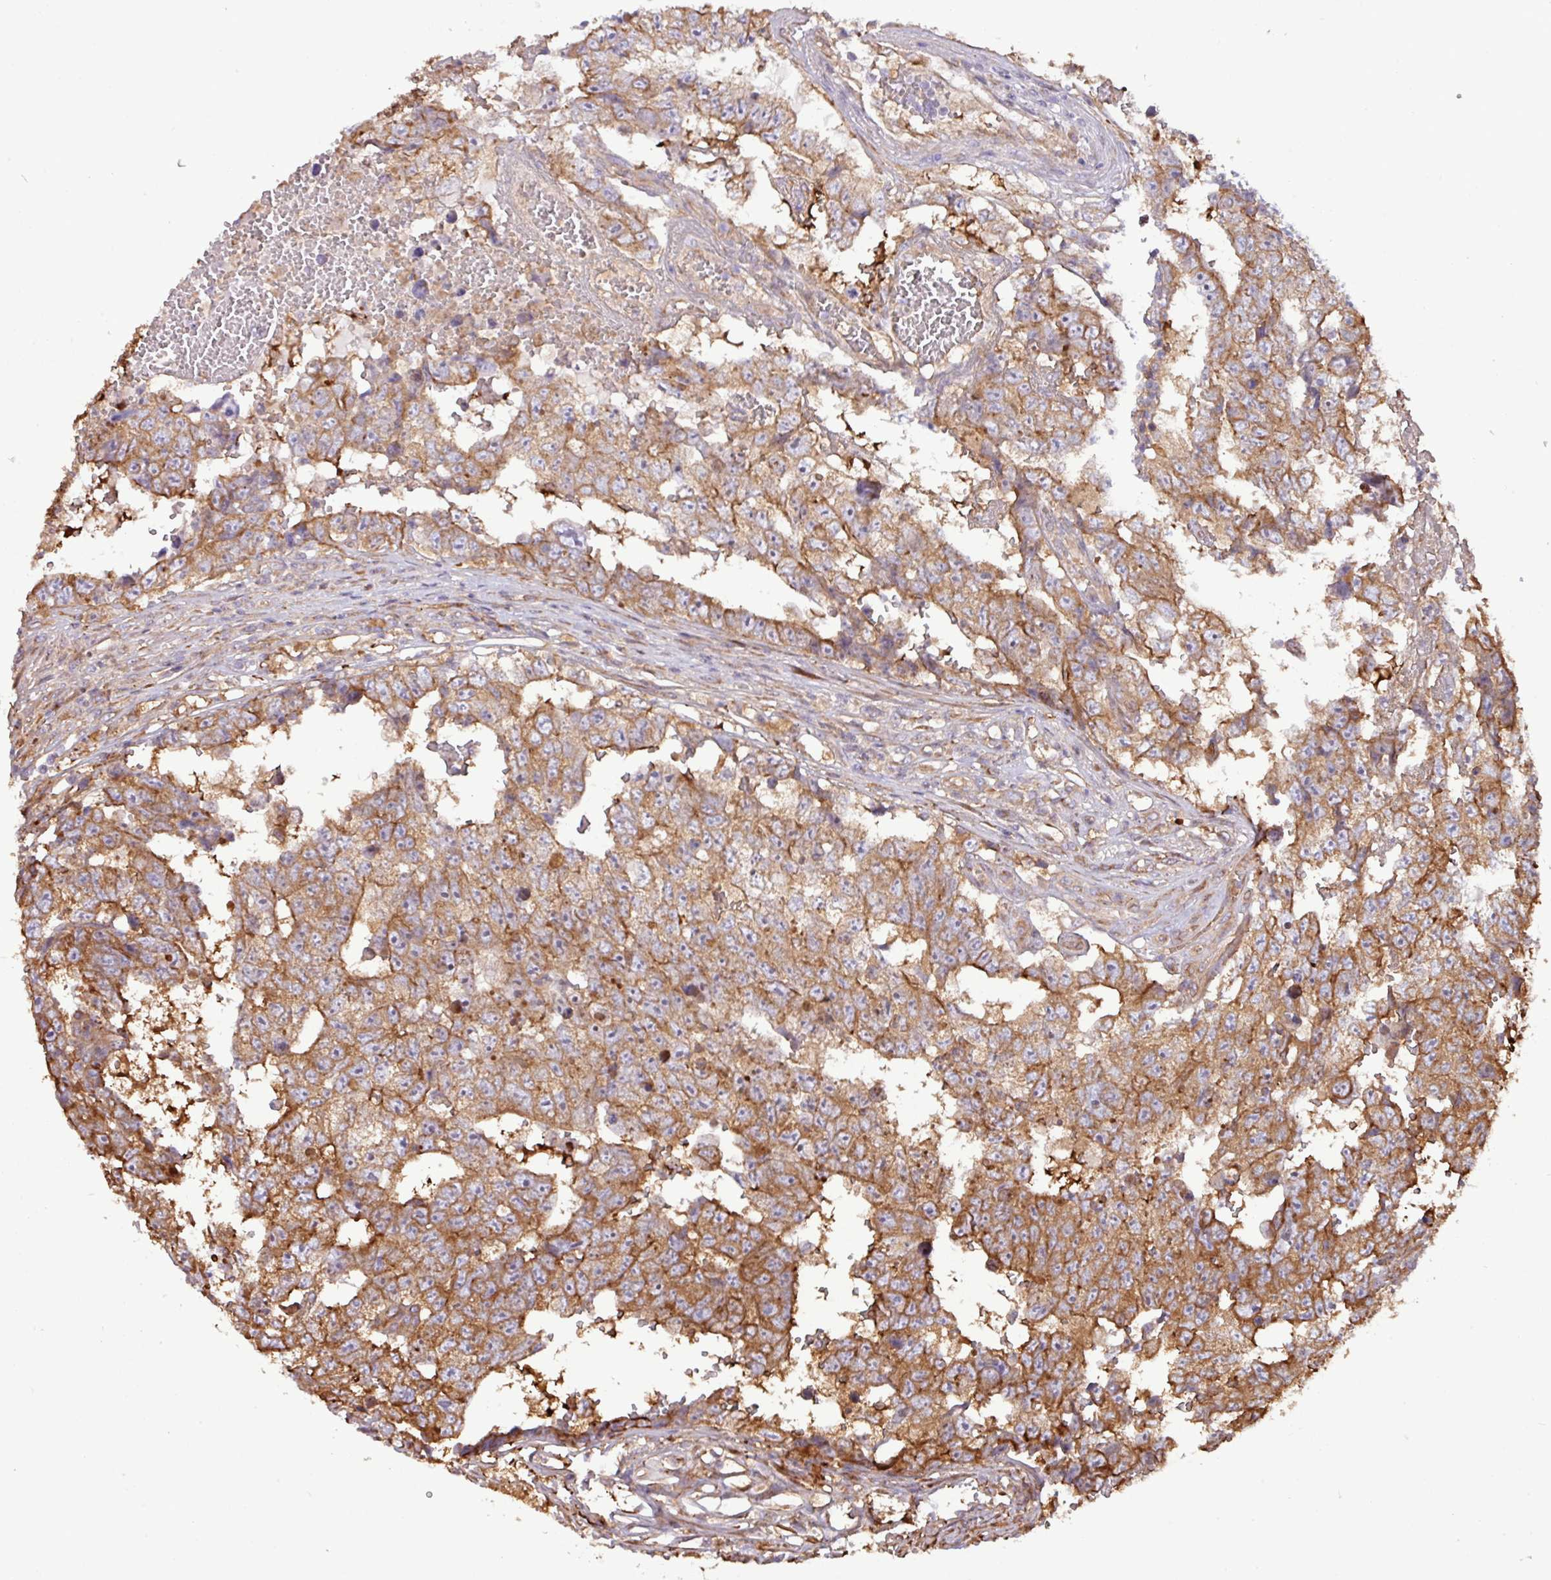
{"staining": {"intensity": "moderate", "quantity": ">75%", "location": "cytoplasmic/membranous"}, "tissue": "testis cancer", "cell_type": "Tumor cells", "image_type": "cancer", "snomed": [{"axis": "morphology", "description": "Carcinoma, Embryonal, NOS"}, {"axis": "topography", "description": "Testis"}], "caption": "Brown immunohistochemical staining in embryonal carcinoma (testis) shows moderate cytoplasmic/membranous expression in about >75% of tumor cells.", "gene": "ZNF300", "patient": {"sex": "male", "age": 25}}